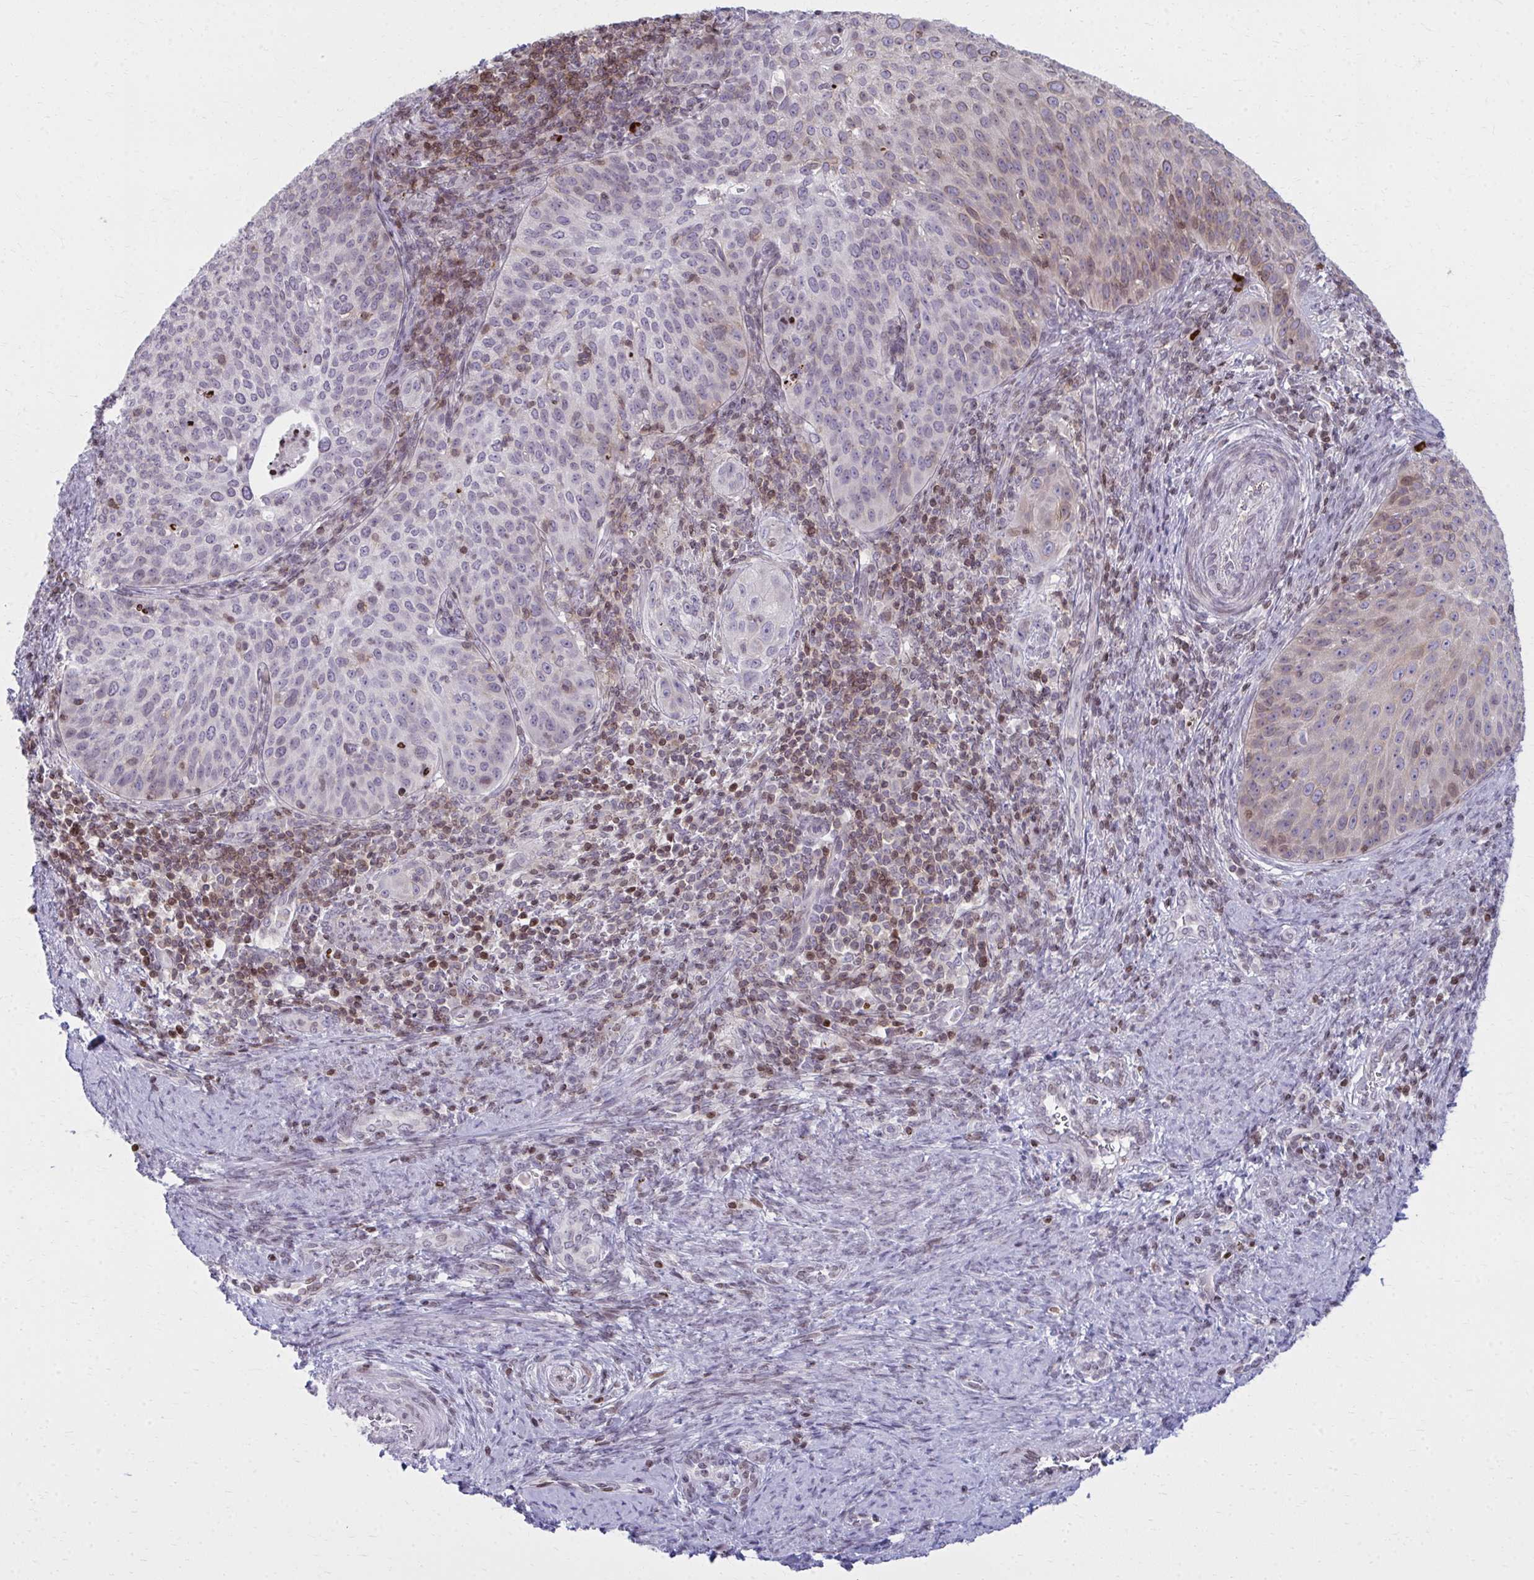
{"staining": {"intensity": "moderate", "quantity": "<25%", "location": "nuclear"}, "tissue": "cervical cancer", "cell_type": "Tumor cells", "image_type": "cancer", "snomed": [{"axis": "morphology", "description": "Squamous cell carcinoma, NOS"}, {"axis": "topography", "description": "Cervix"}], "caption": "Immunohistochemical staining of human cervical cancer (squamous cell carcinoma) exhibits moderate nuclear protein staining in about <25% of tumor cells.", "gene": "AP5M1", "patient": {"sex": "female", "age": 30}}